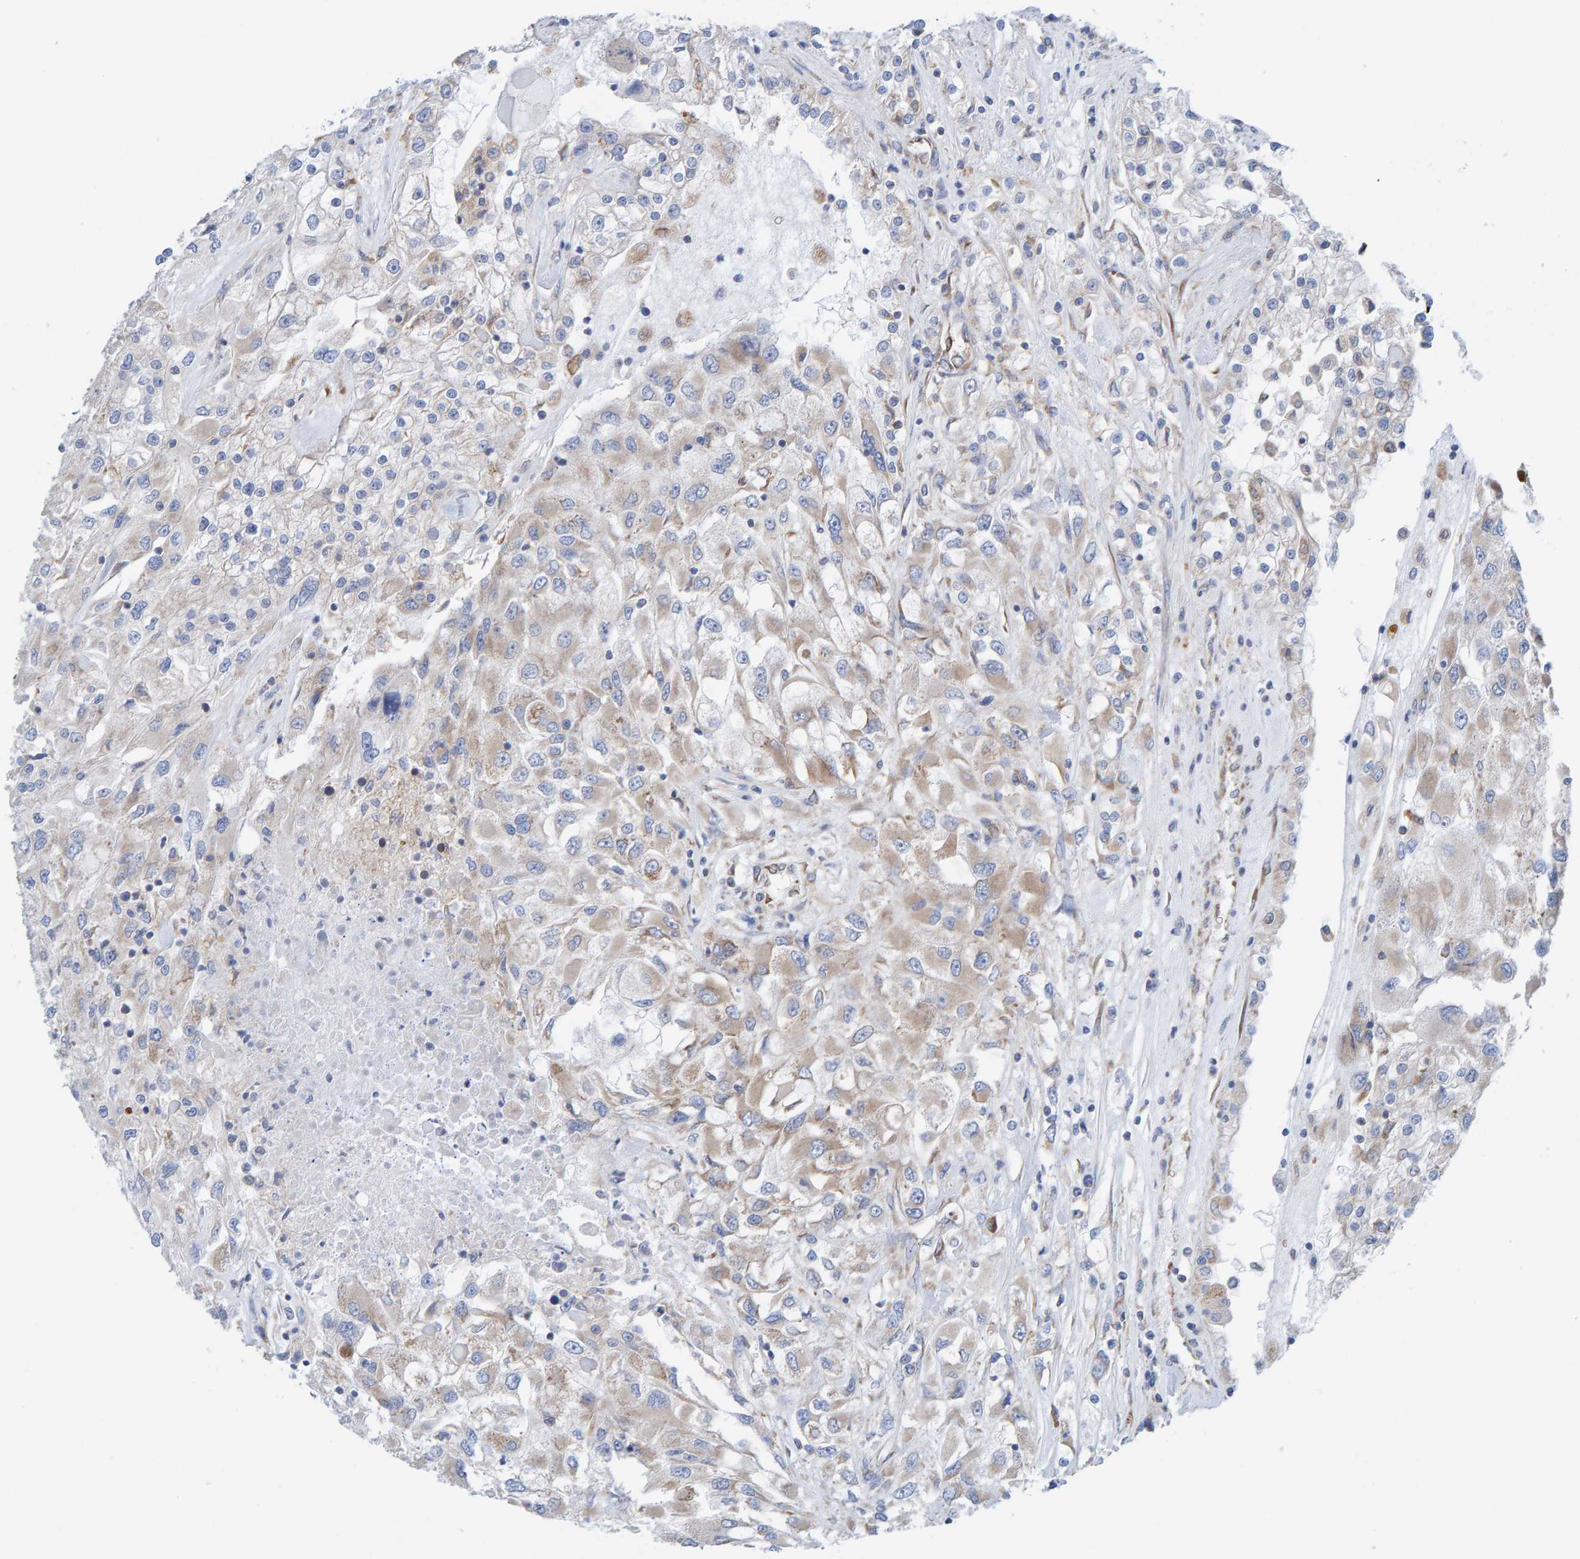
{"staining": {"intensity": "weak", "quantity": "<25%", "location": "cytoplasmic/membranous"}, "tissue": "renal cancer", "cell_type": "Tumor cells", "image_type": "cancer", "snomed": [{"axis": "morphology", "description": "Adenocarcinoma, NOS"}, {"axis": "topography", "description": "Kidney"}], "caption": "Human renal cancer (adenocarcinoma) stained for a protein using immunohistochemistry (IHC) exhibits no staining in tumor cells.", "gene": "CDK5RAP3", "patient": {"sex": "female", "age": 52}}